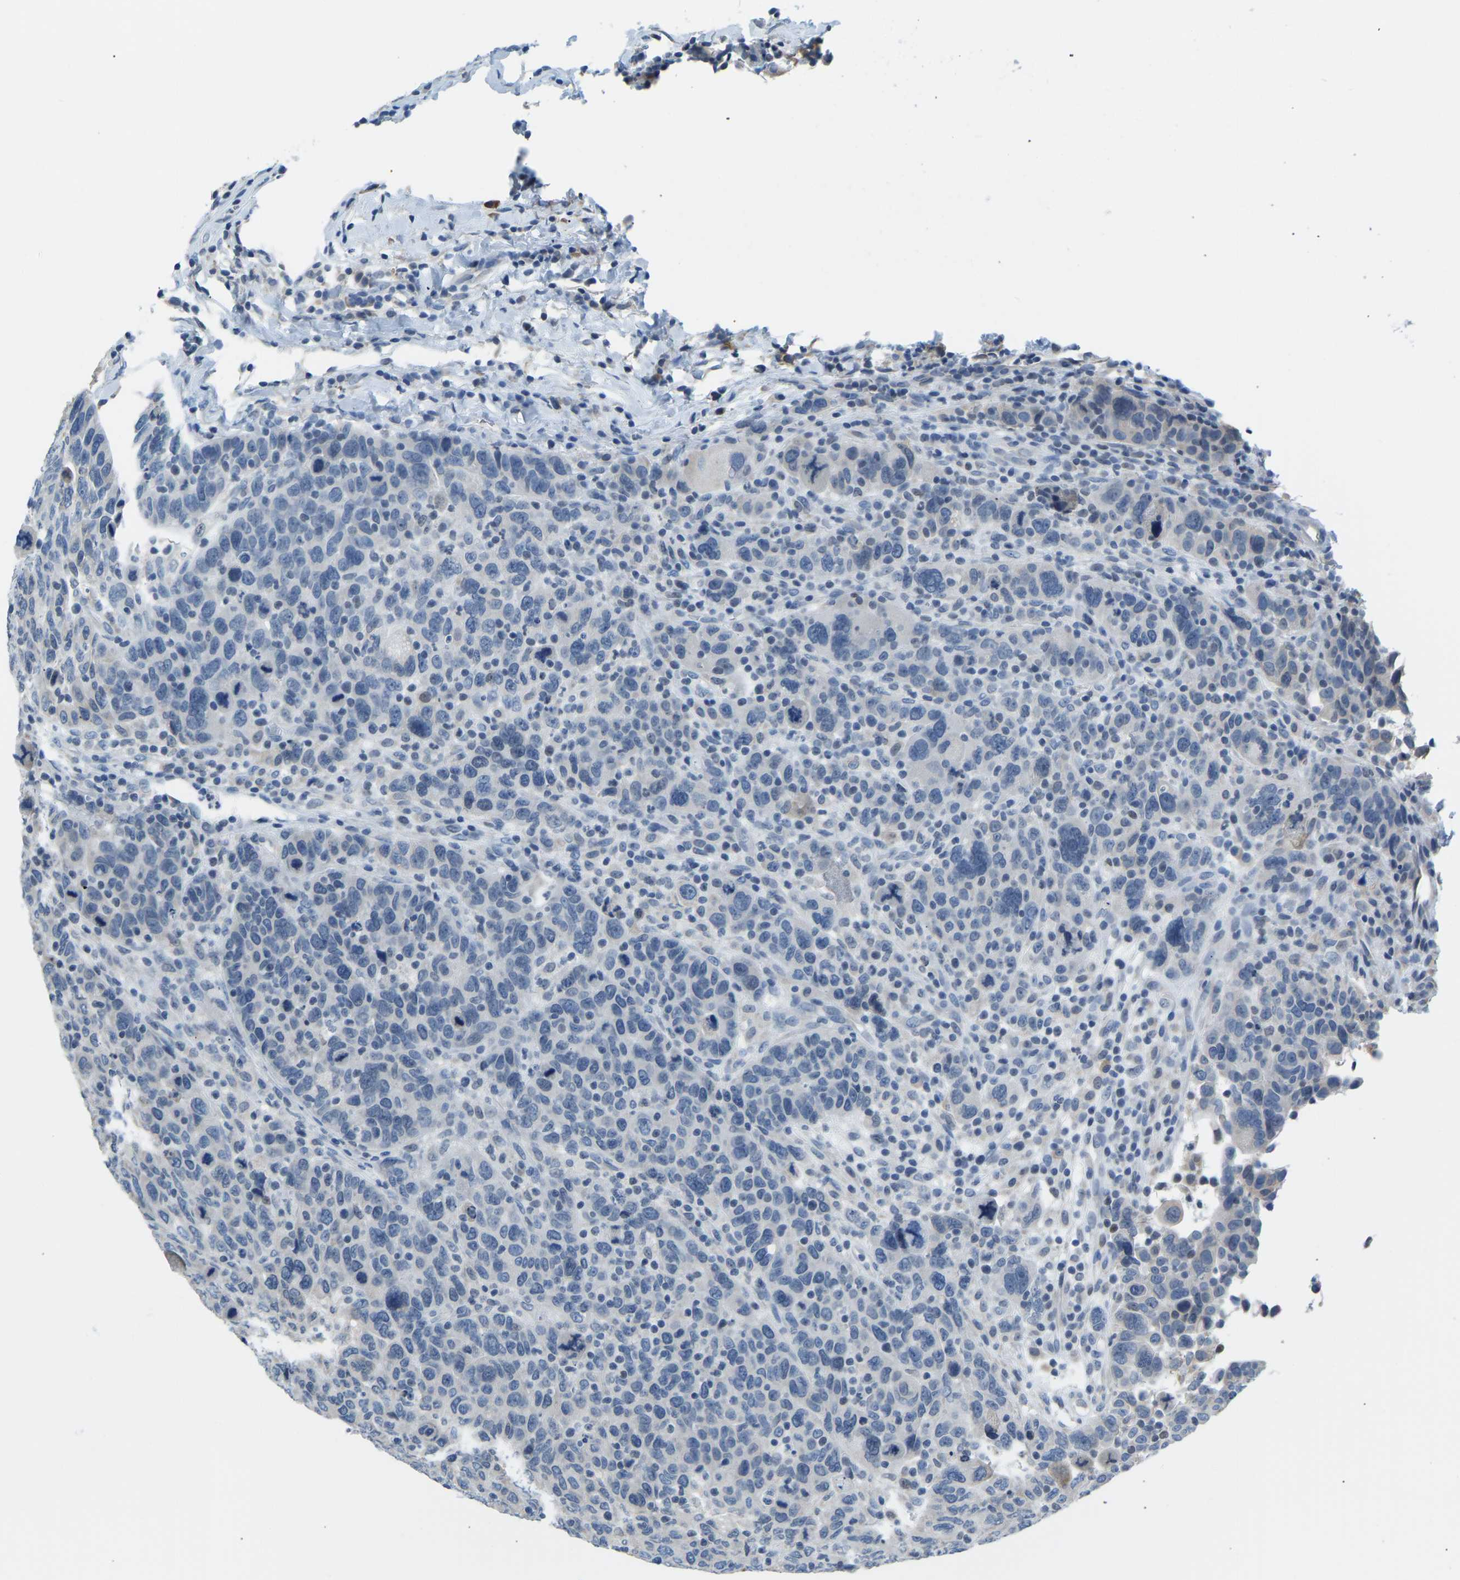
{"staining": {"intensity": "negative", "quantity": "none", "location": "none"}, "tissue": "breast cancer", "cell_type": "Tumor cells", "image_type": "cancer", "snomed": [{"axis": "morphology", "description": "Duct carcinoma"}, {"axis": "topography", "description": "Breast"}], "caption": "IHC of human invasive ductal carcinoma (breast) demonstrates no staining in tumor cells.", "gene": "VRK1", "patient": {"sex": "female", "age": 37}}